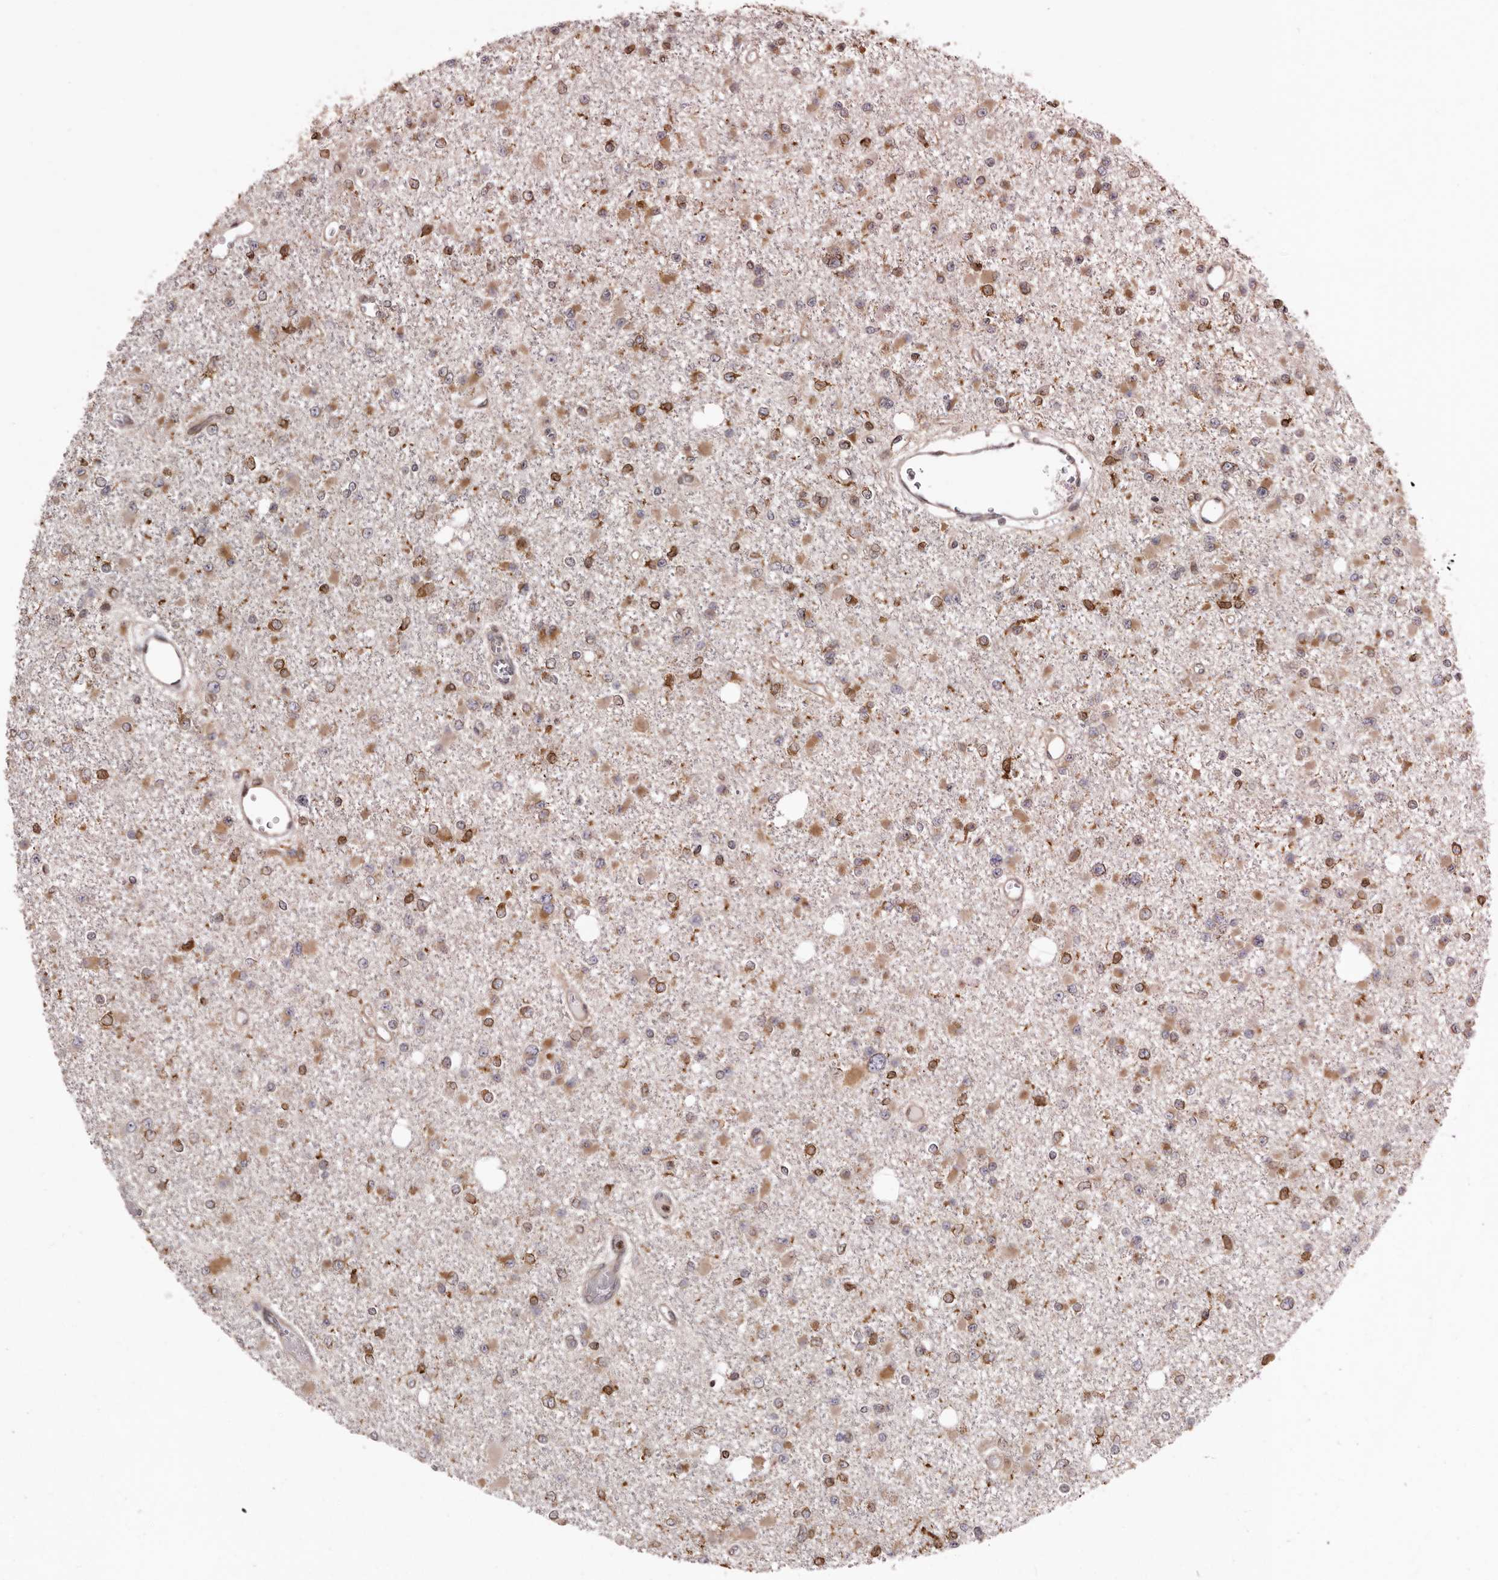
{"staining": {"intensity": "moderate", "quantity": ">75%", "location": "cytoplasmic/membranous"}, "tissue": "glioma", "cell_type": "Tumor cells", "image_type": "cancer", "snomed": [{"axis": "morphology", "description": "Glioma, malignant, Low grade"}, {"axis": "topography", "description": "Brain"}], "caption": "Protein expression analysis of low-grade glioma (malignant) displays moderate cytoplasmic/membranous positivity in approximately >75% of tumor cells.", "gene": "C4orf3", "patient": {"sex": "female", "age": 22}}